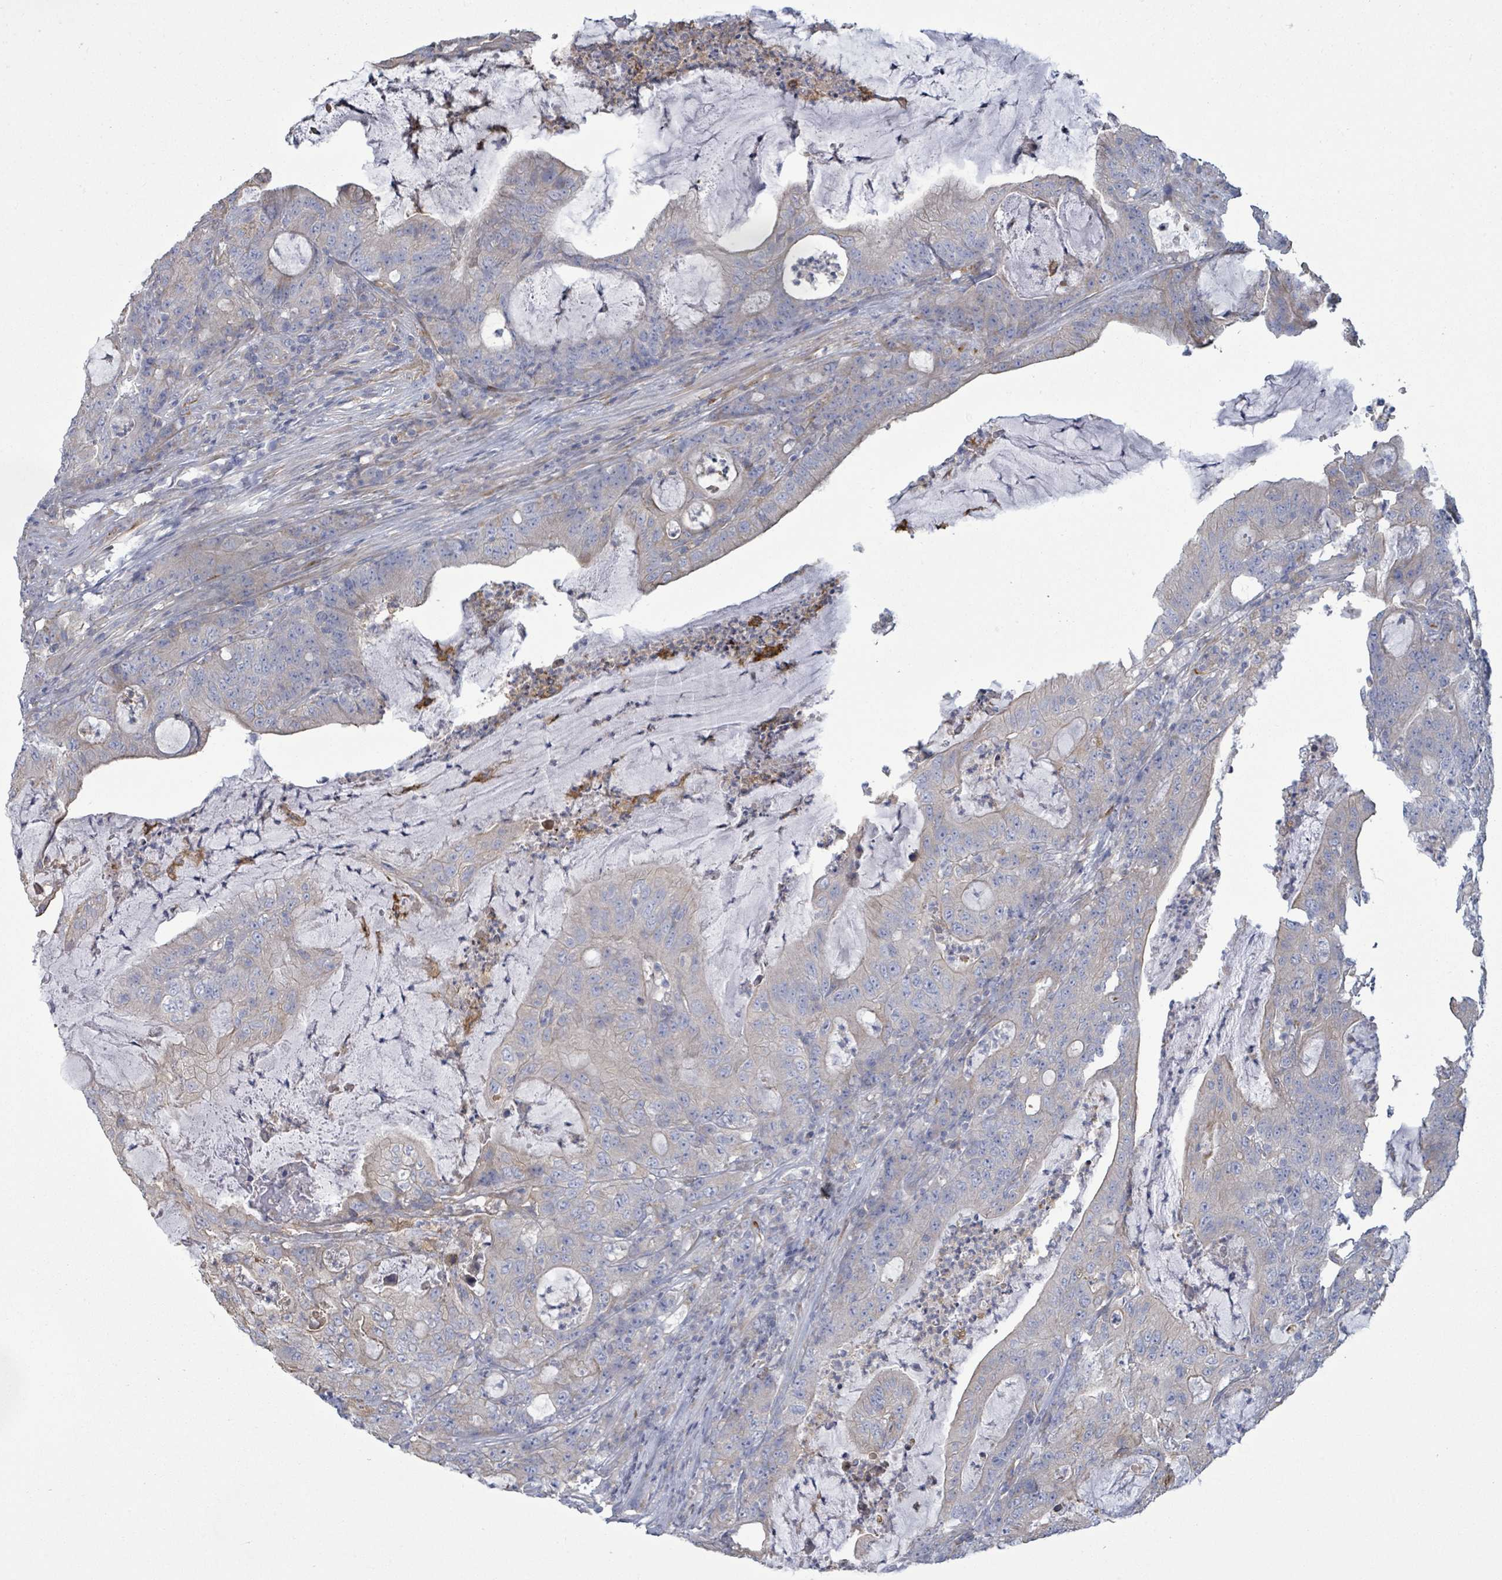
{"staining": {"intensity": "negative", "quantity": "none", "location": "none"}, "tissue": "colorectal cancer", "cell_type": "Tumor cells", "image_type": "cancer", "snomed": [{"axis": "morphology", "description": "Adenocarcinoma, NOS"}, {"axis": "topography", "description": "Colon"}], "caption": "IHC micrograph of colorectal cancer stained for a protein (brown), which demonstrates no positivity in tumor cells.", "gene": "COL13A1", "patient": {"sex": "male", "age": 83}}